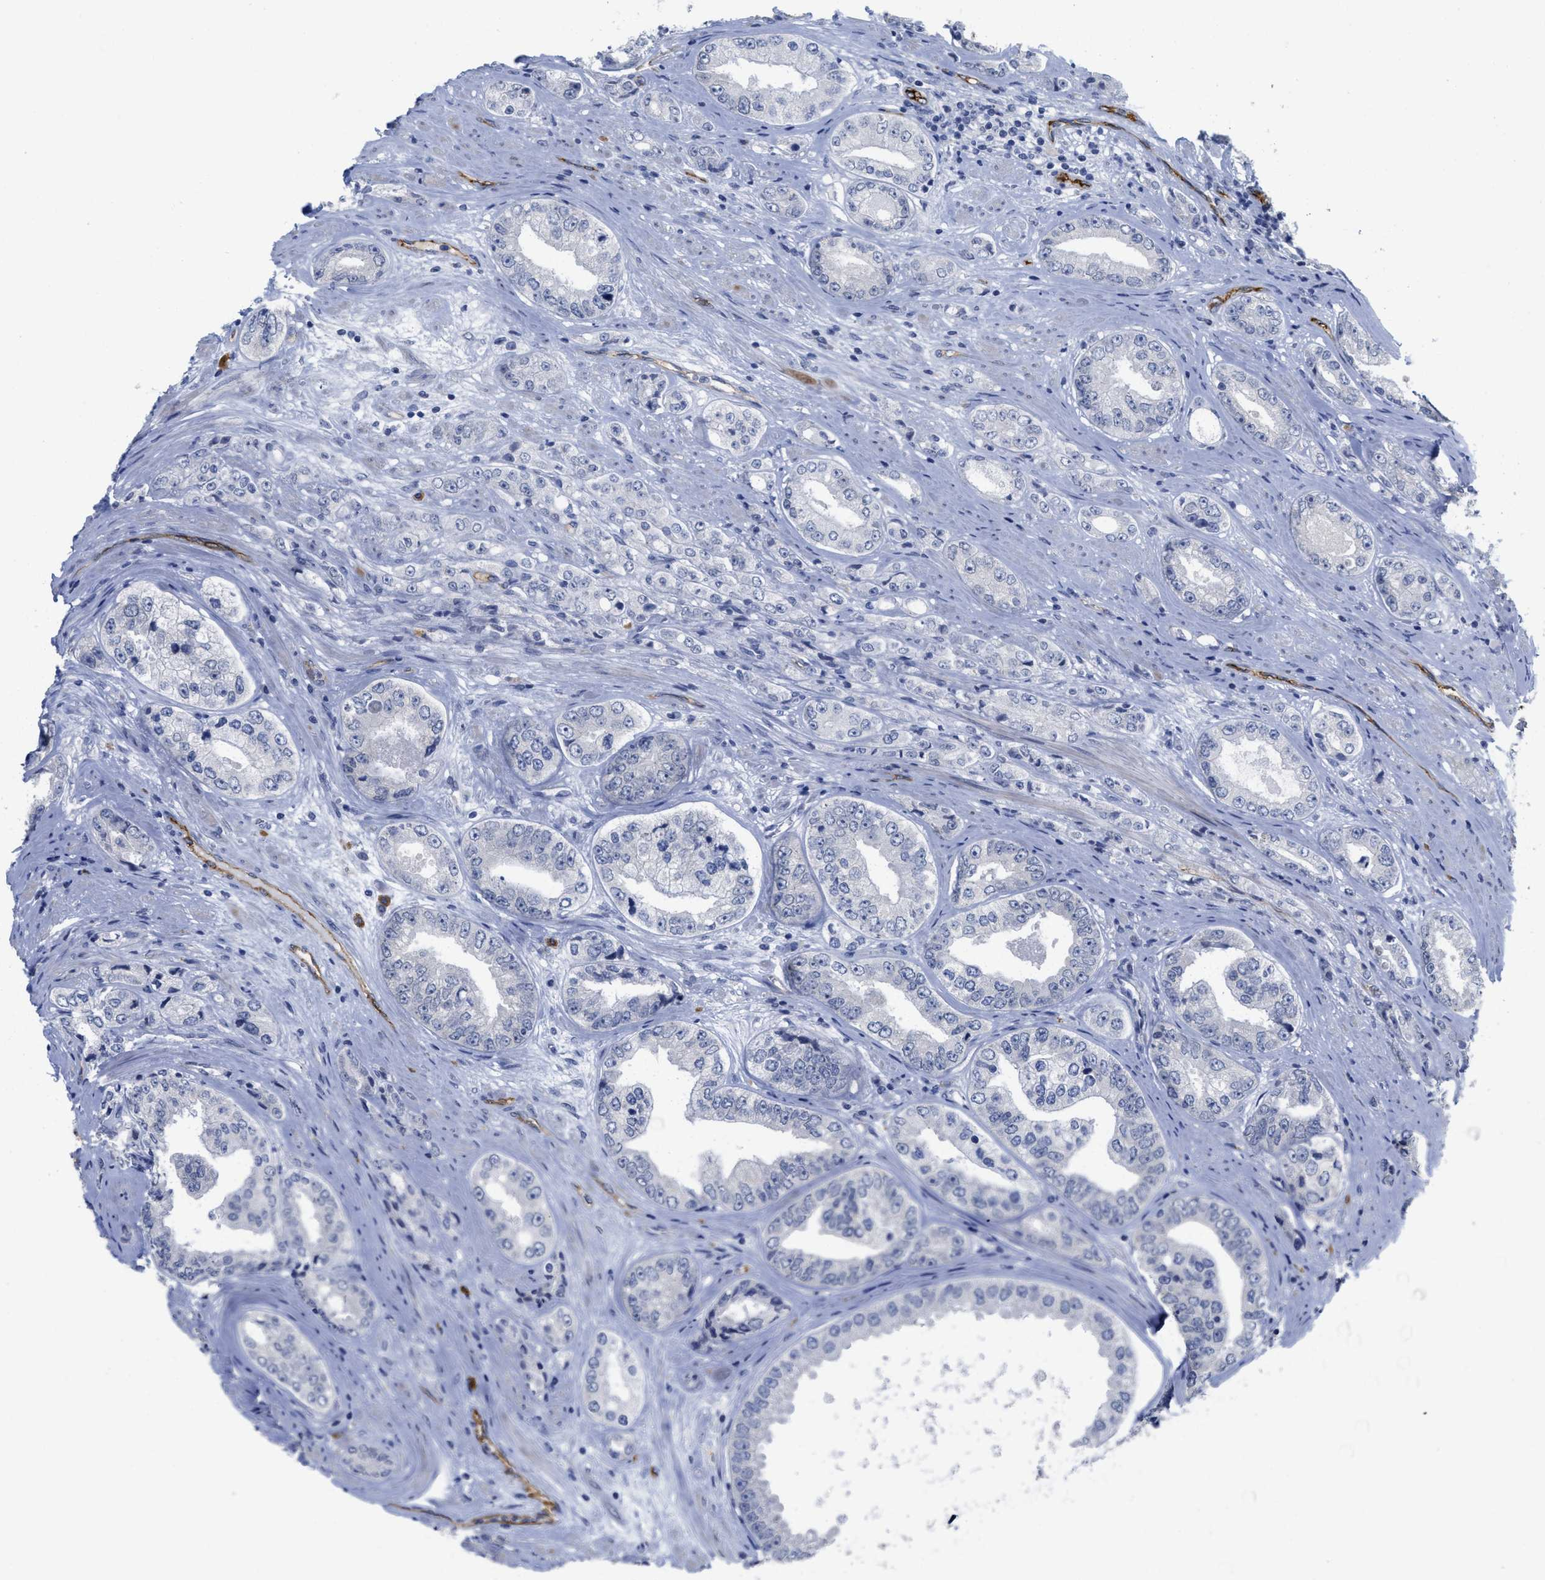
{"staining": {"intensity": "negative", "quantity": "none", "location": "none"}, "tissue": "prostate cancer", "cell_type": "Tumor cells", "image_type": "cancer", "snomed": [{"axis": "morphology", "description": "Adenocarcinoma, High grade"}, {"axis": "topography", "description": "Prostate"}], "caption": "Immunohistochemistry histopathology image of prostate cancer stained for a protein (brown), which demonstrates no staining in tumor cells.", "gene": "ACKR1", "patient": {"sex": "male", "age": 61}}